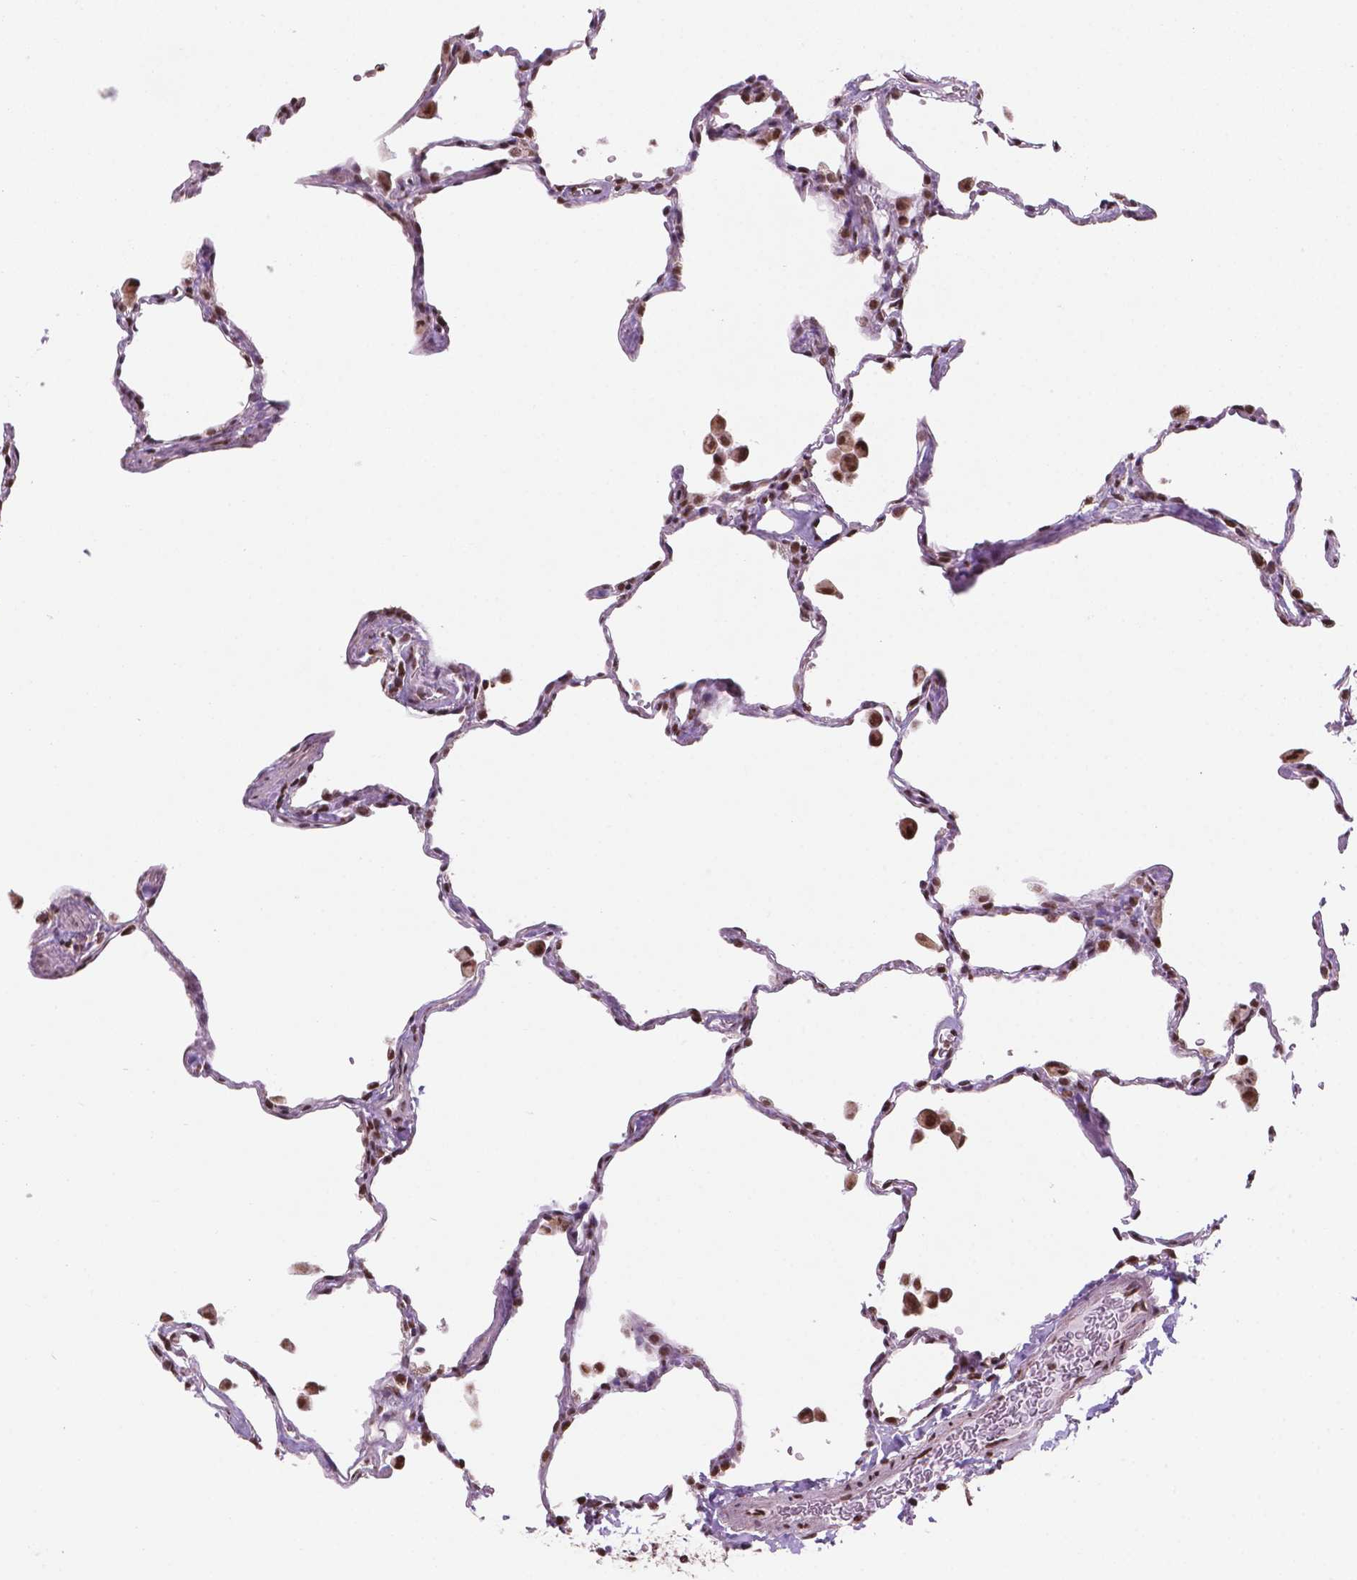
{"staining": {"intensity": "strong", "quantity": ">75%", "location": "nuclear"}, "tissue": "lung", "cell_type": "Alveolar cells", "image_type": "normal", "snomed": [{"axis": "morphology", "description": "Normal tissue, NOS"}, {"axis": "topography", "description": "Lung"}], "caption": "Approximately >75% of alveolar cells in unremarkable human lung show strong nuclear protein positivity as visualized by brown immunohistochemical staining.", "gene": "NDUFA10", "patient": {"sex": "female", "age": 47}}